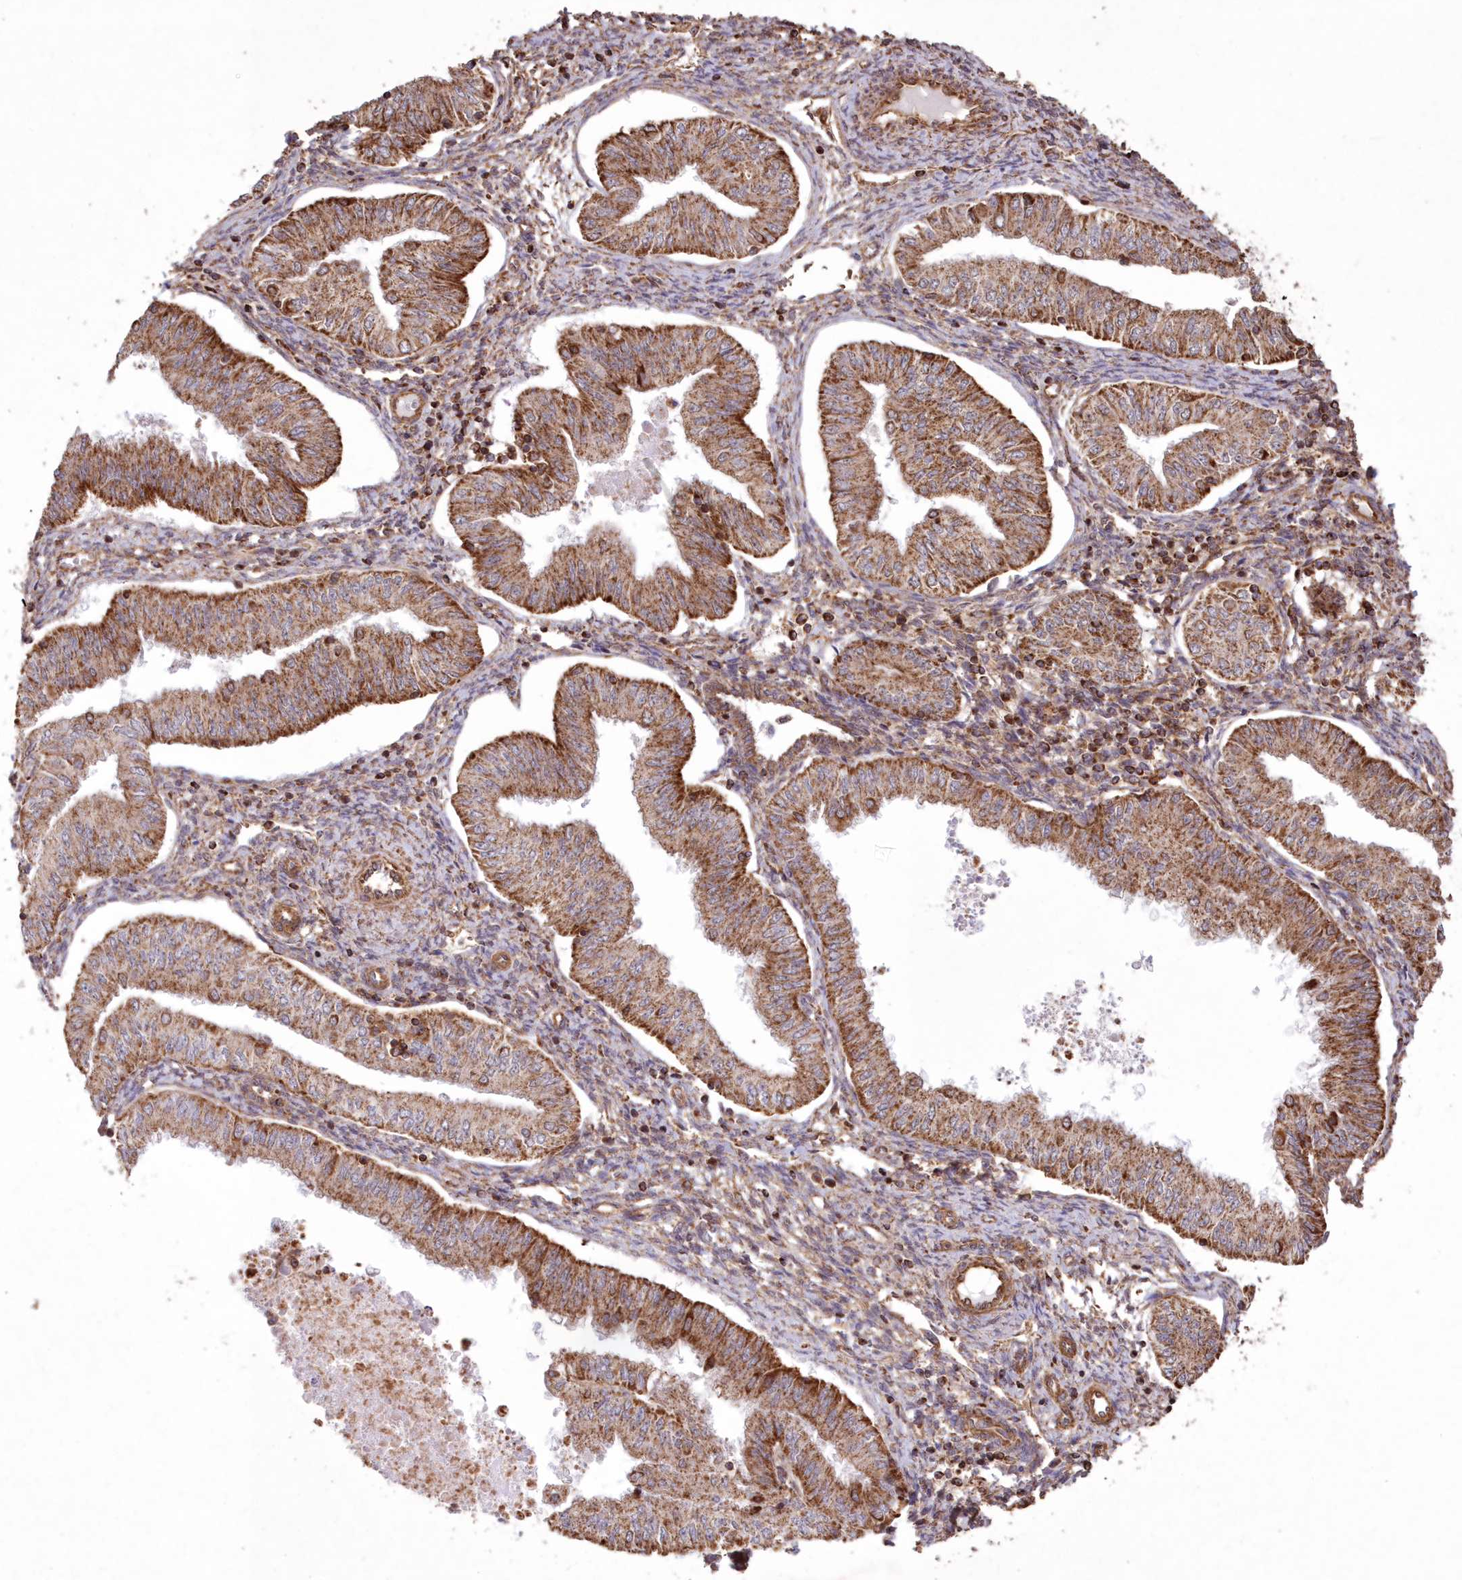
{"staining": {"intensity": "moderate", "quantity": ">75%", "location": "cytoplasmic/membranous"}, "tissue": "endometrial cancer", "cell_type": "Tumor cells", "image_type": "cancer", "snomed": [{"axis": "morphology", "description": "Normal tissue, NOS"}, {"axis": "morphology", "description": "Adenocarcinoma, NOS"}, {"axis": "topography", "description": "Endometrium"}], "caption": "The immunohistochemical stain shows moderate cytoplasmic/membranous positivity in tumor cells of adenocarcinoma (endometrial) tissue.", "gene": "TMEM139", "patient": {"sex": "female", "age": 53}}